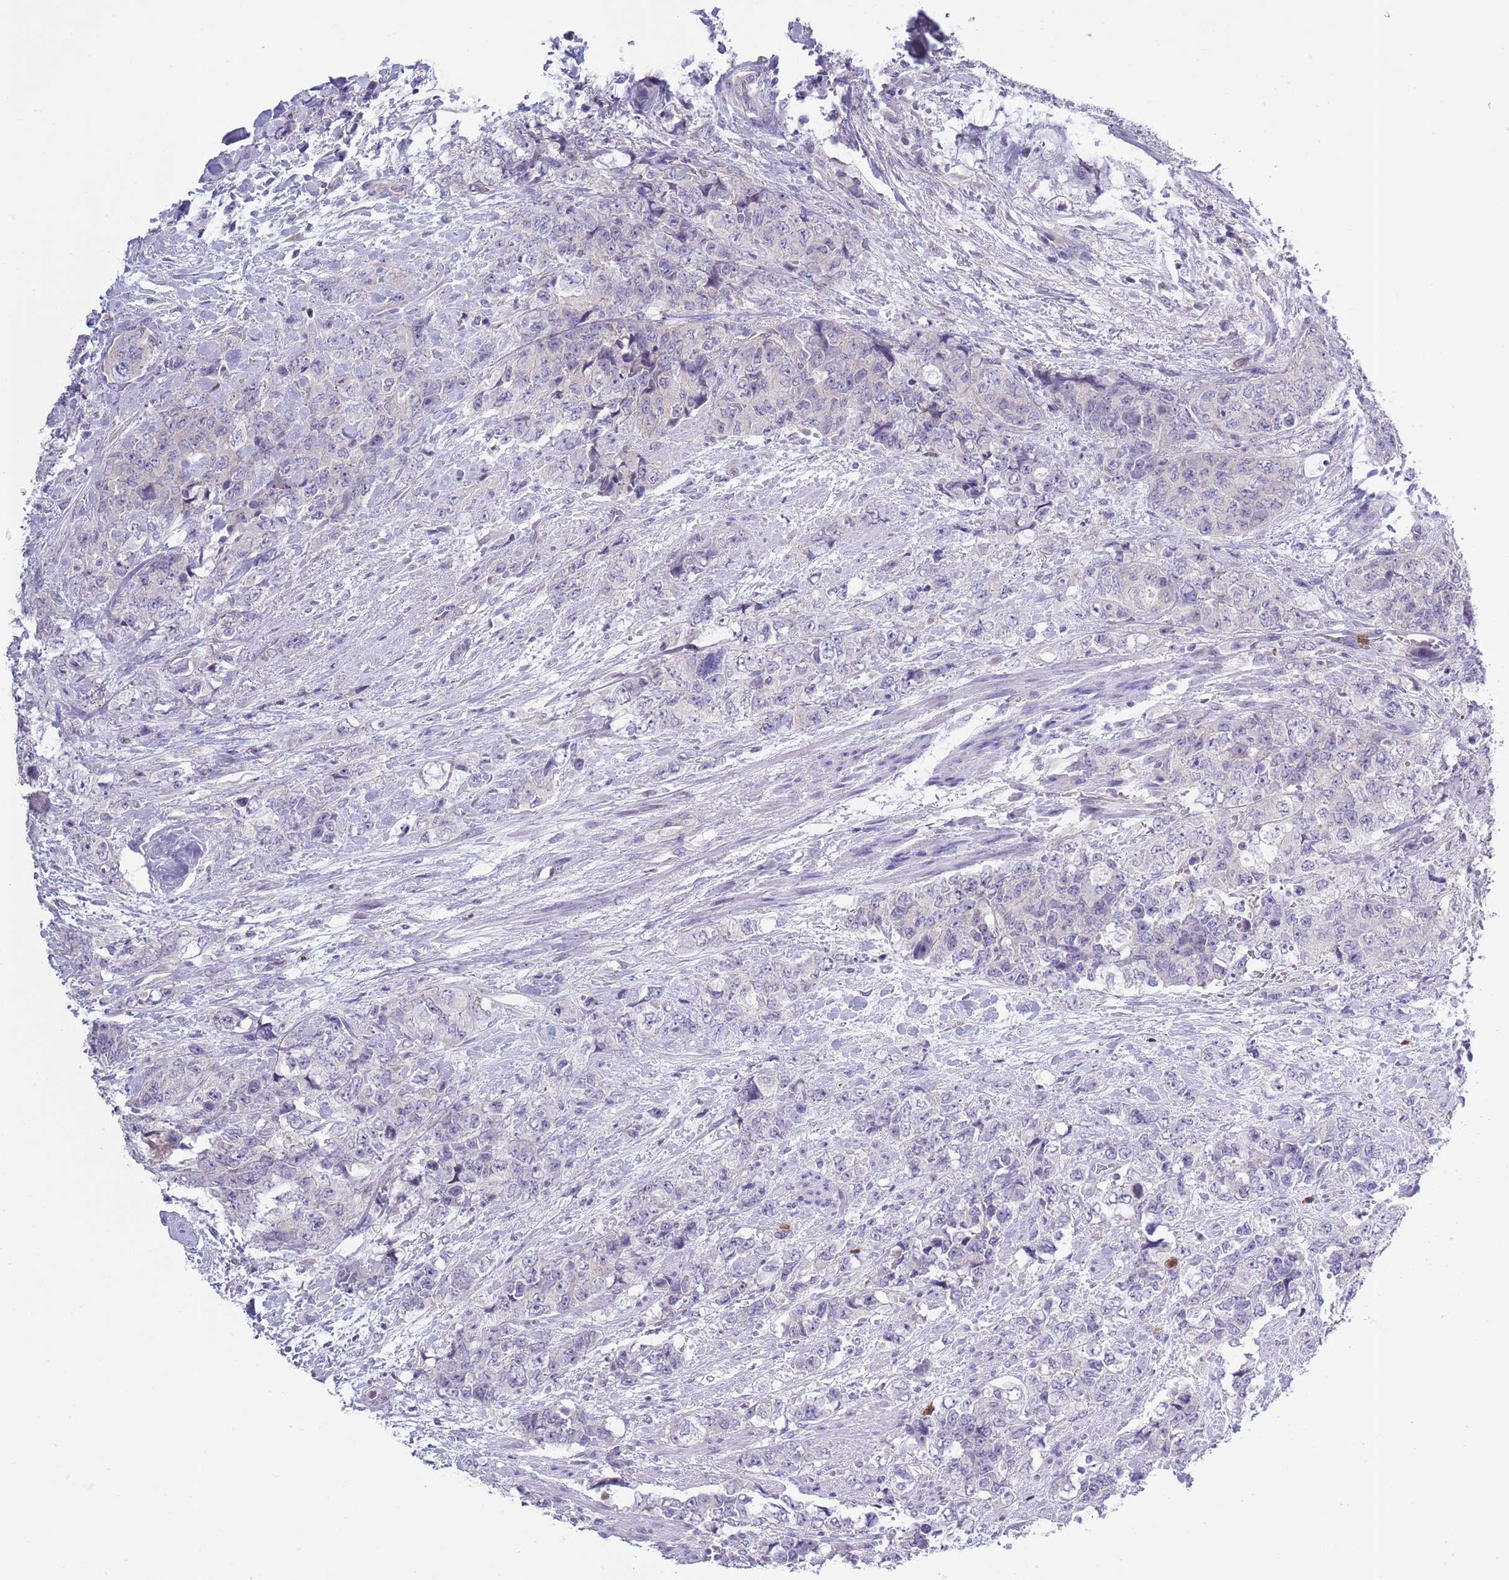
{"staining": {"intensity": "negative", "quantity": "none", "location": "none"}, "tissue": "urothelial cancer", "cell_type": "Tumor cells", "image_type": "cancer", "snomed": [{"axis": "morphology", "description": "Urothelial carcinoma, High grade"}, {"axis": "topography", "description": "Urinary bladder"}], "caption": "The histopathology image demonstrates no staining of tumor cells in urothelial cancer.", "gene": "ZFP2", "patient": {"sex": "female", "age": 78}}